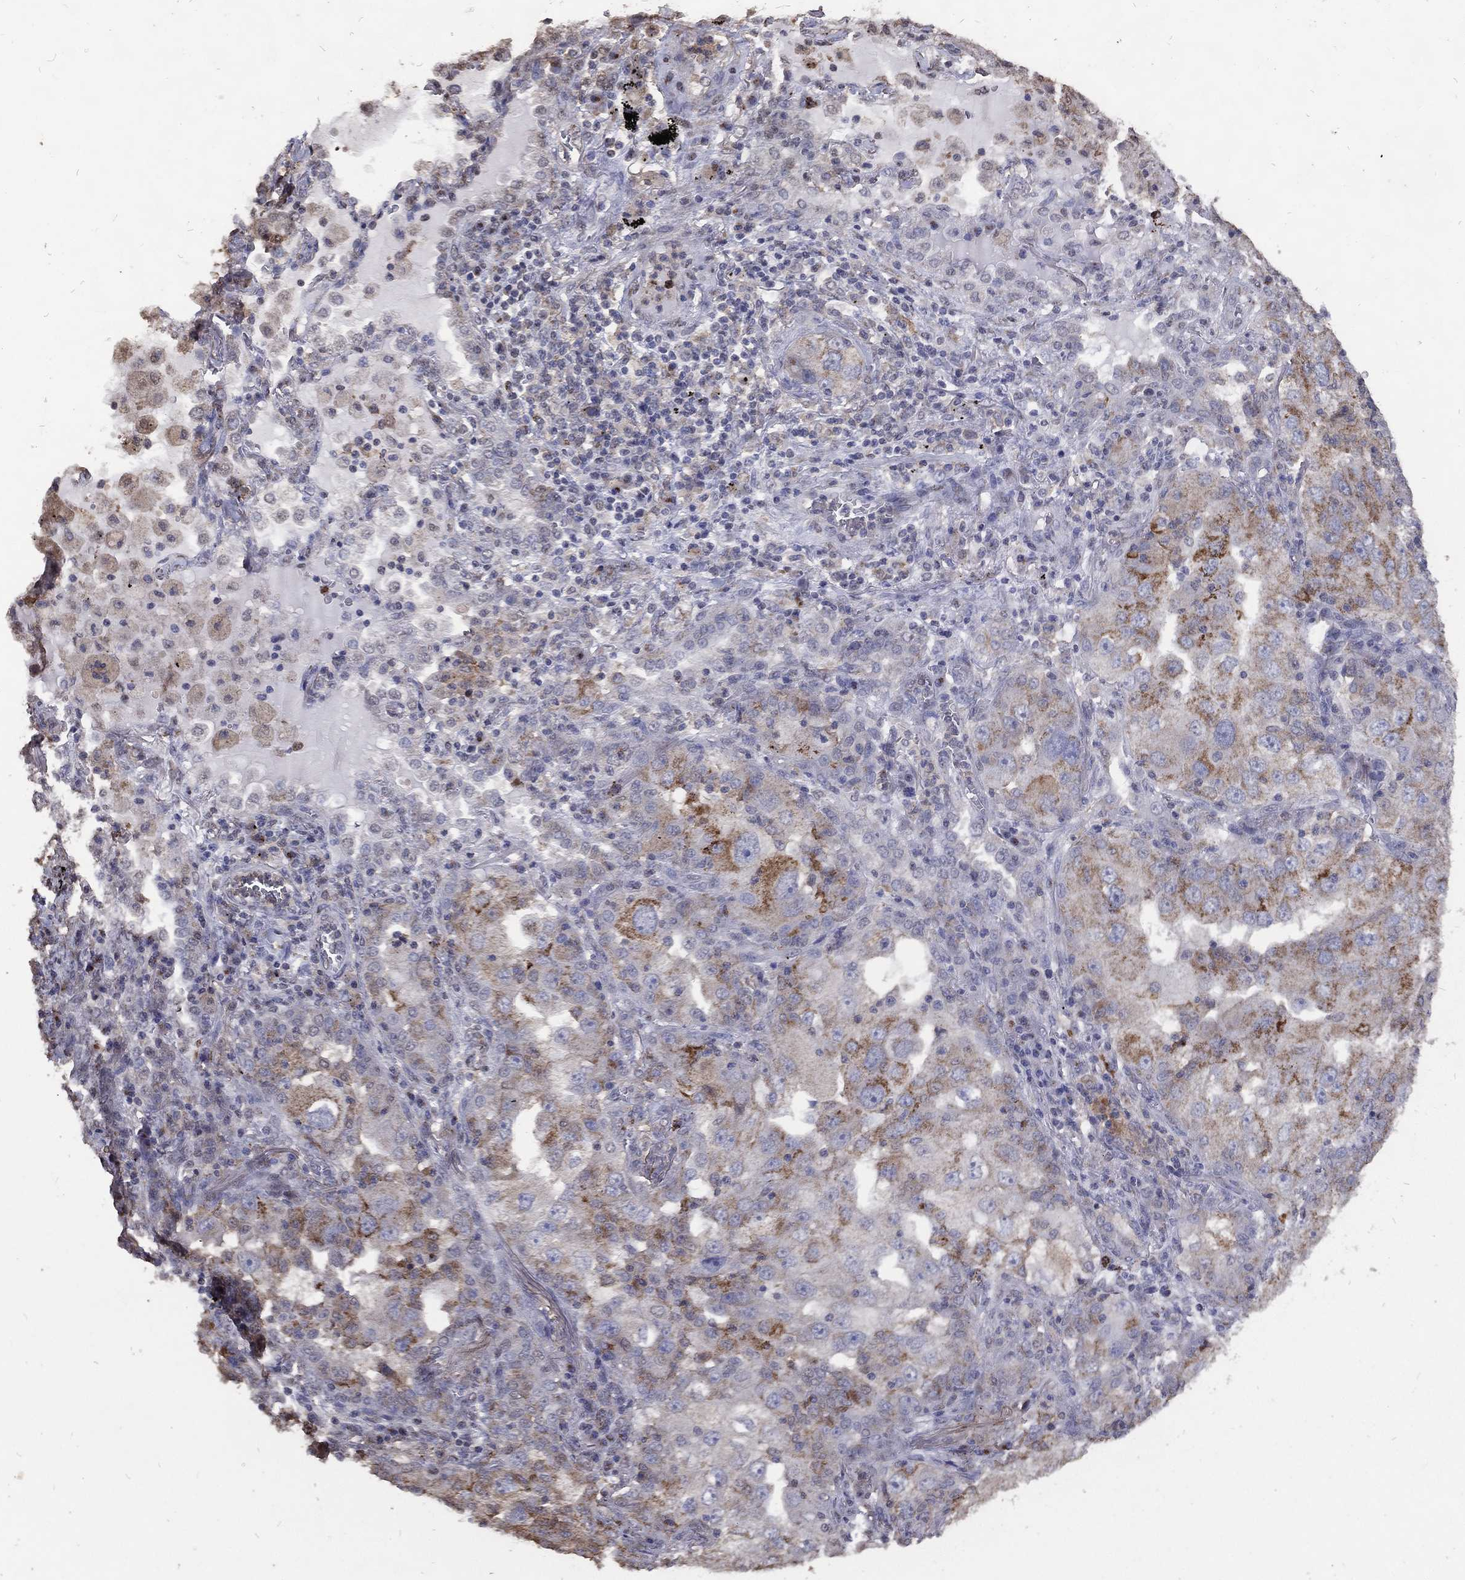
{"staining": {"intensity": "moderate", "quantity": "25%-75%", "location": "cytoplasmic/membranous"}, "tissue": "lung cancer", "cell_type": "Tumor cells", "image_type": "cancer", "snomed": [{"axis": "morphology", "description": "Adenocarcinoma, NOS"}, {"axis": "topography", "description": "Lung"}], "caption": "IHC image of human lung adenocarcinoma stained for a protein (brown), which demonstrates medium levels of moderate cytoplasmic/membranous expression in approximately 25%-75% of tumor cells.", "gene": "GPR183", "patient": {"sex": "female", "age": 61}}